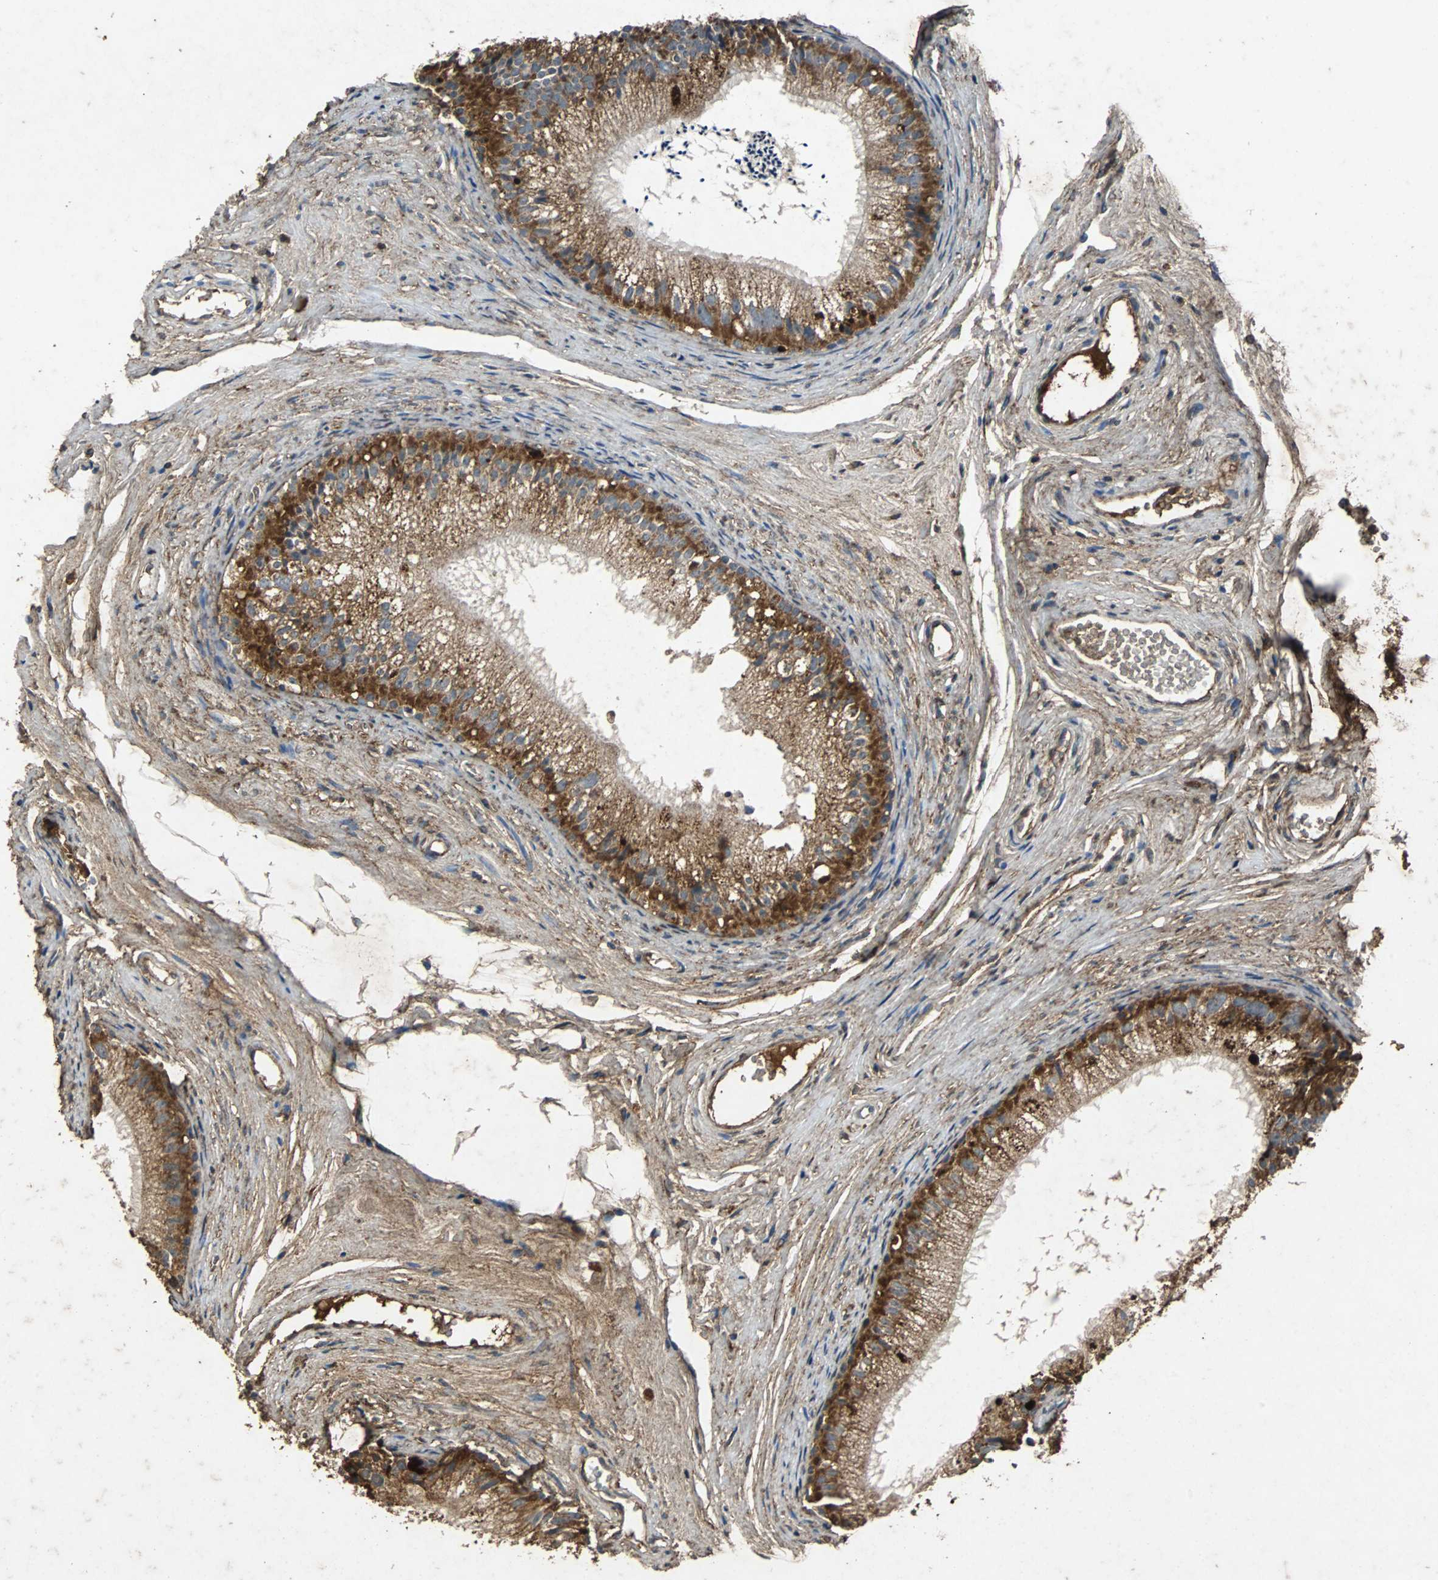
{"staining": {"intensity": "strong", "quantity": ">75%", "location": "cytoplasmic/membranous"}, "tissue": "epididymis", "cell_type": "Glandular cells", "image_type": "normal", "snomed": [{"axis": "morphology", "description": "Normal tissue, NOS"}, {"axis": "topography", "description": "Epididymis"}], "caption": "Immunohistochemistry (IHC) of benign human epididymis reveals high levels of strong cytoplasmic/membranous expression in approximately >75% of glandular cells. The protein of interest is stained brown, and the nuclei are stained in blue (DAB (3,3'-diaminobenzidine) IHC with brightfield microscopy, high magnification).", "gene": "NAA10", "patient": {"sex": "male", "age": 56}}